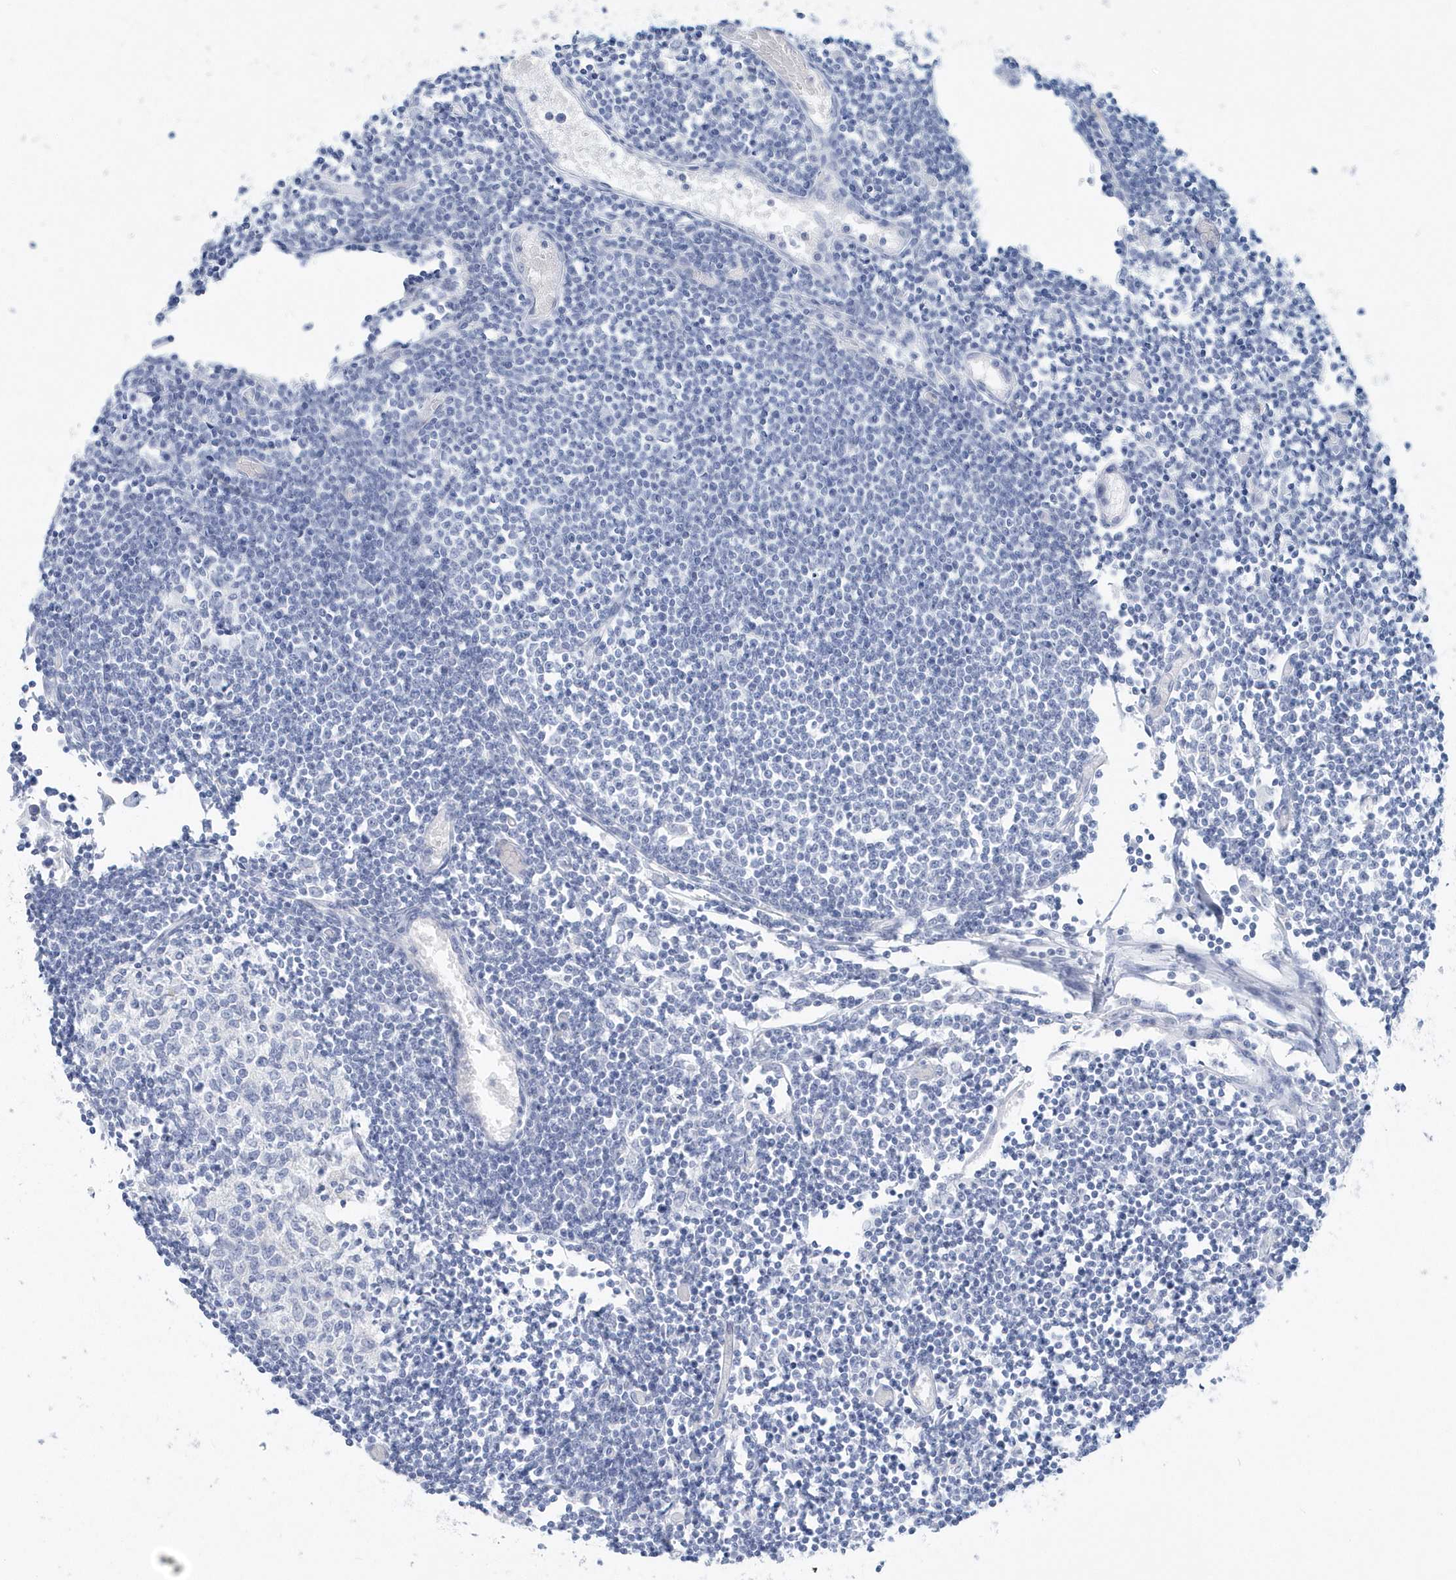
{"staining": {"intensity": "negative", "quantity": "none", "location": "none"}, "tissue": "lymph node", "cell_type": "Germinal center cells", "image_type": "normal", "snomed": [{"axis": "morphology", "description": "Normal tissue, NOS"}, {"axis": "topography", "description": "Lymph node"}], "caption": "Protein analysis of normal lymph node displays no significant expression in germinal center cells. The staining is performed using DAB (3,3'-diaminobenzidine) brown chromogen with nuclei counter-stained in using hematoxylin.", "gene": "PTPRO", "patient": {"sex": "female", "age": 11}}